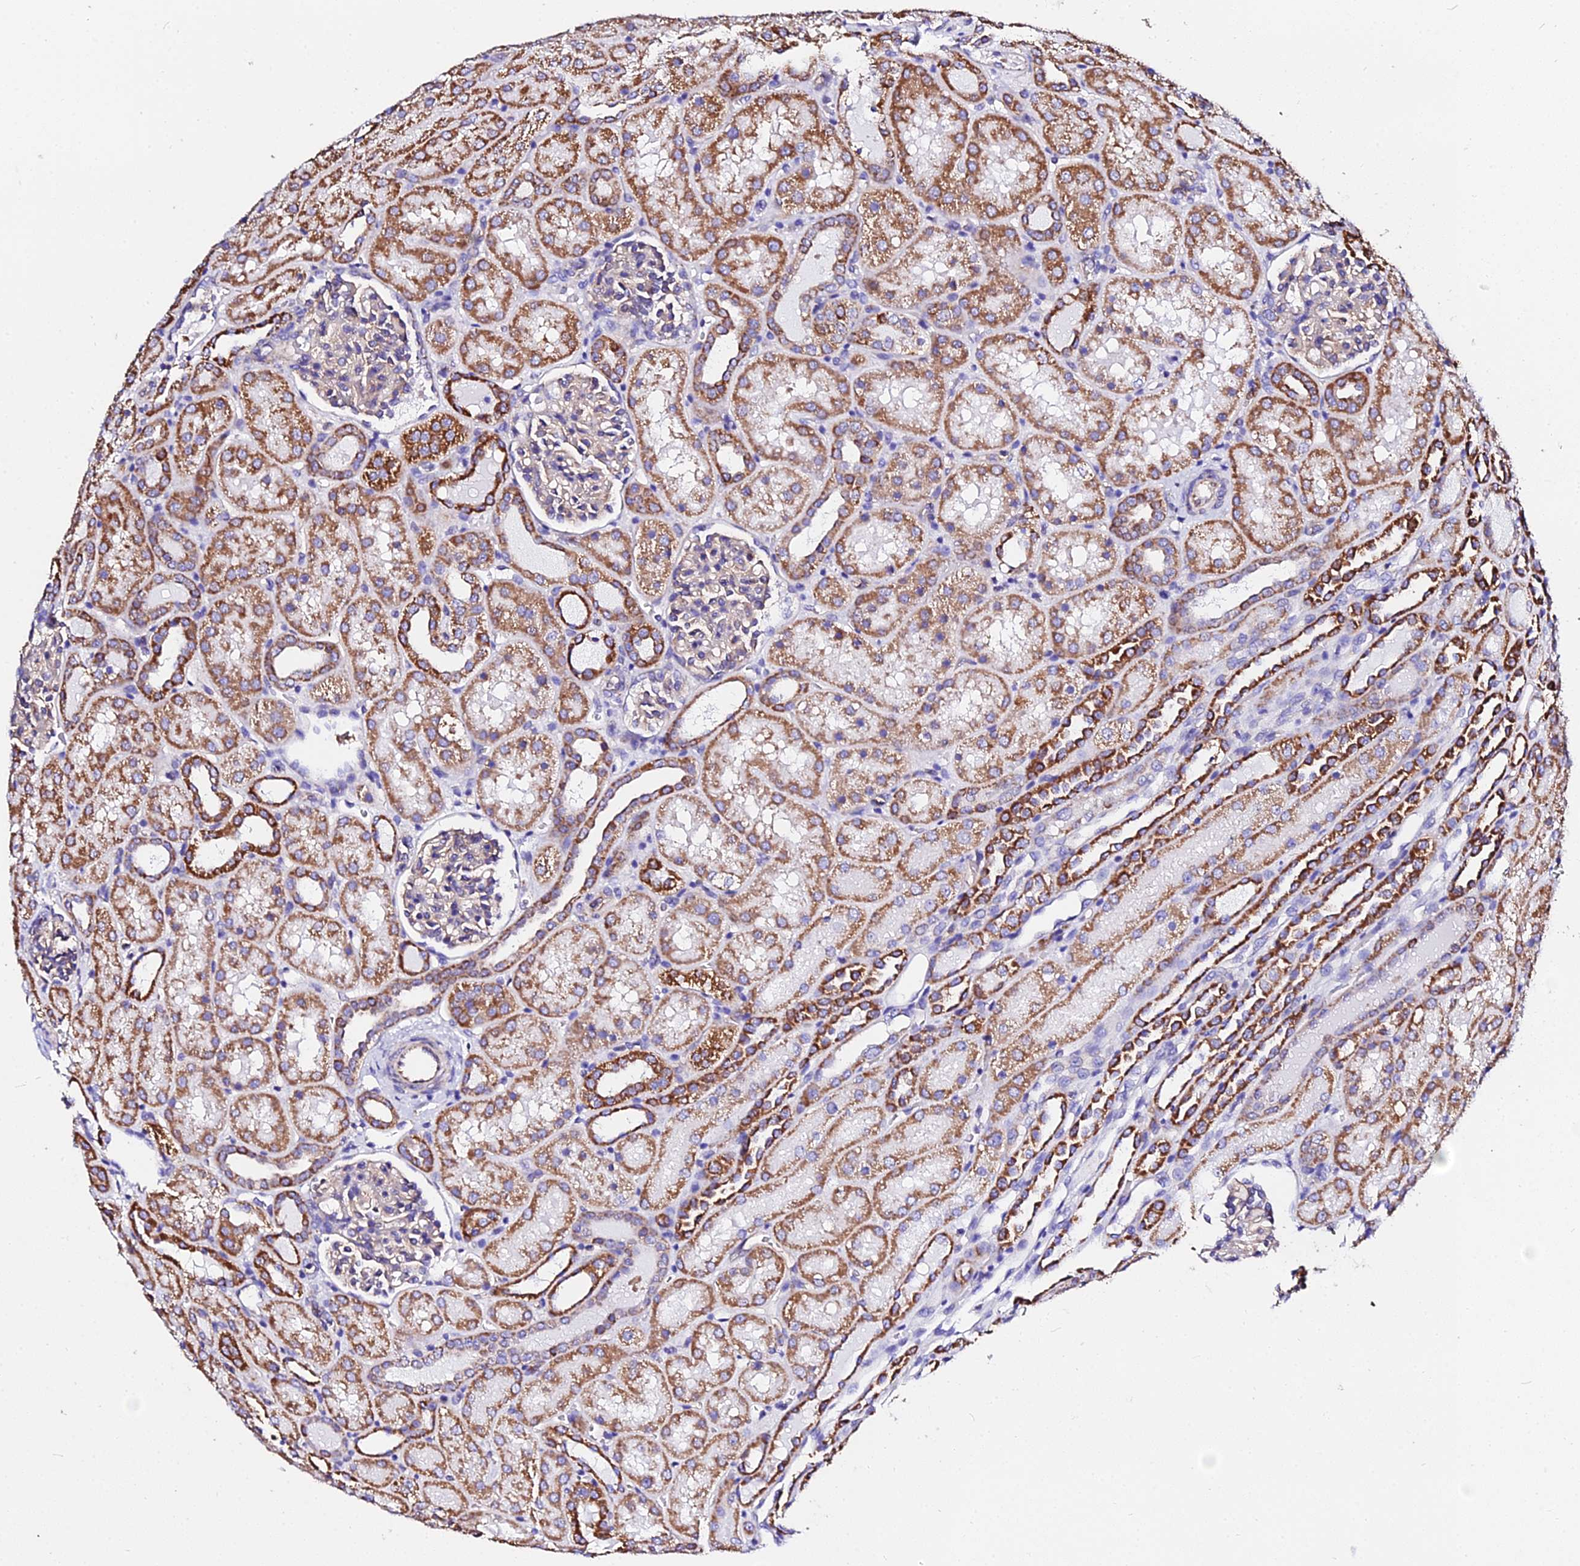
{"staining": {"intensity": "weak", "quantity": "25%-75%", "location": "cytoplasmic/membranous"}, "tissue": "kidney", "cell_type": "Cells in glomeruli", "image_type": "normal", "snomed": [{"axis": "morphology", "description": "Normal tissue, NOS"}, {"axis": "topography", "description": "Kidney"}], "caption": "Kidney stained with DAB immunohistochemistry shows low levels of weak cytoplasmic/membranous expression in approximately 25%-75% of cells in glomeruli. The protein of interest is stained brown, and the nuclei are stained in blue (DAB (3,3'-diaminobenzidine) IHC with brightfield microscopy, high magnification).", "gene": "ZNF573", "patient": {"sex": "male", "age": 1}}